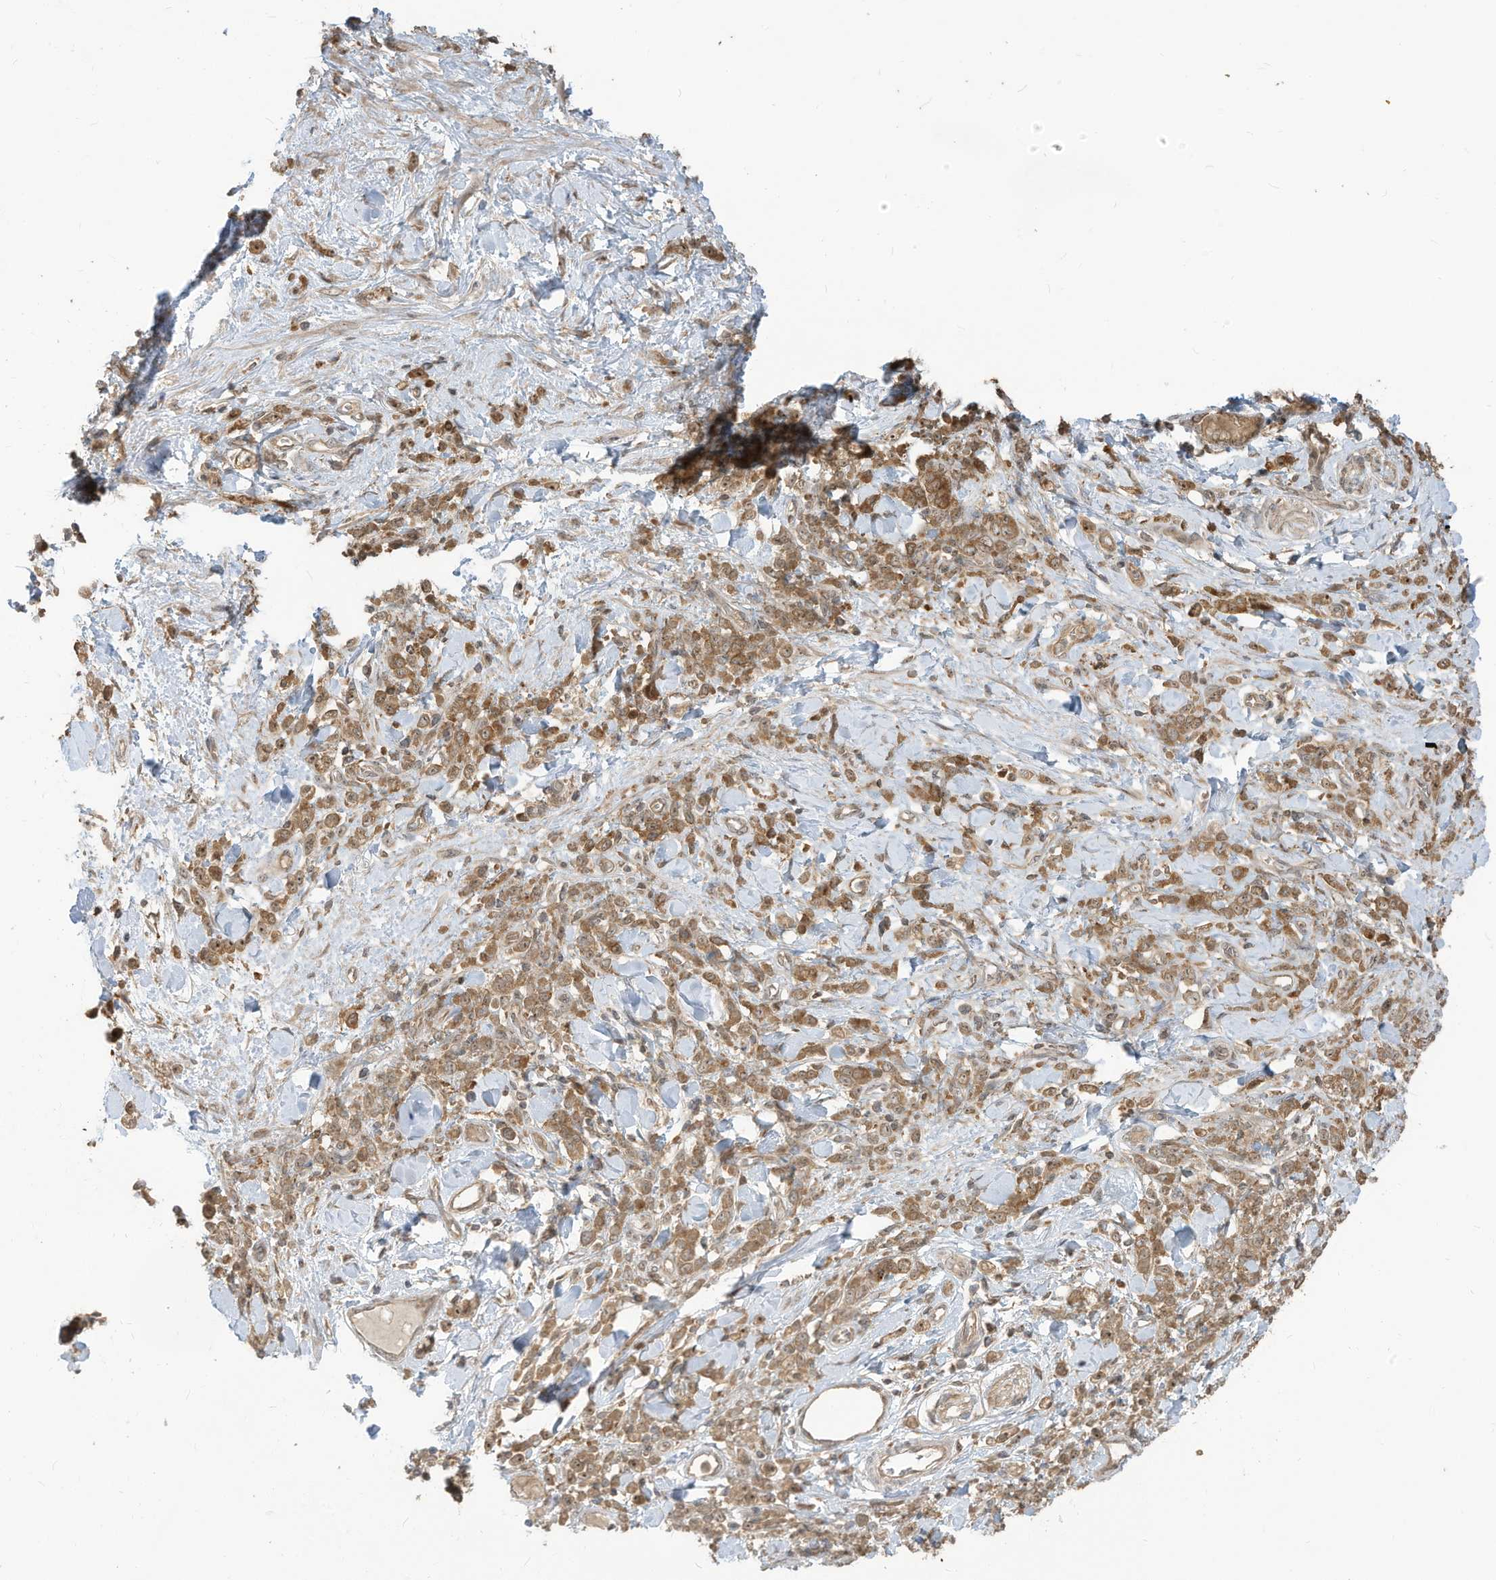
{"staining": {"intensity": "moderate", "quantity": ">75%", "location": "cytoplasmic/membranous,nuclear"}, "tissue": "stomach cancer", "cell_type": "Tumor cells", "image_type": "cancer", "snomed": [{"axis": "morphology", "description": "Normal tissue, NOS"}, {"axis": "morphology", "description": "Adenocarcinoma, NOS"}, {"axis": "topography", "description": "Stomach"}], "caption": "Immunohistochemistry (IHC) of stomach cancer (adenocarcinoma) demonstrates medium levels of moderate cytoplasmic/membranous and nuclear expression in approximately >75% of tumor cells.", "gene": "CARF", "patient": {"sex": "male", "age": 82}}